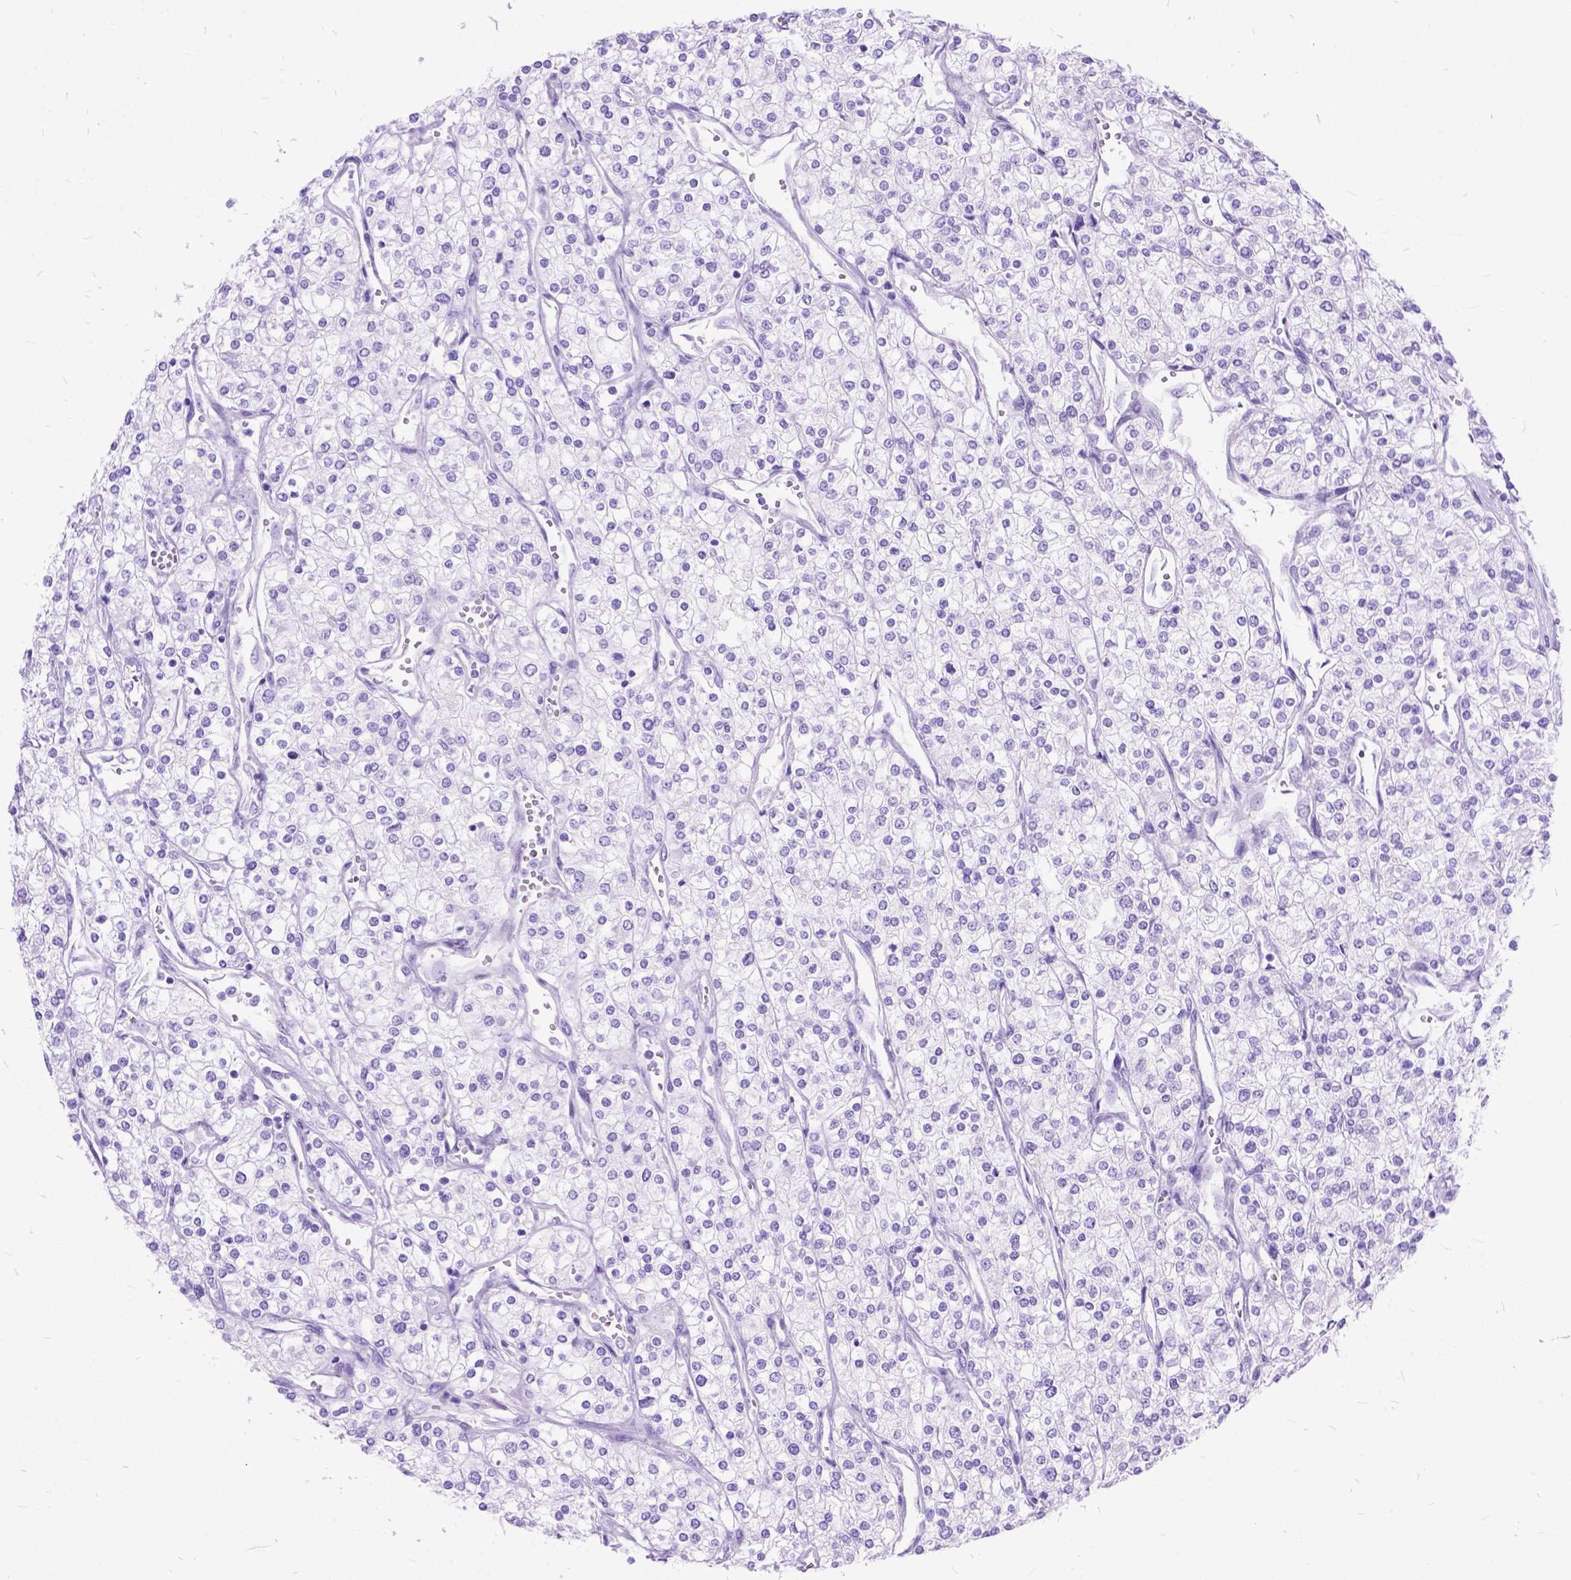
{"staining": {"intensity": "negative", "quantity": "none", "location": "none"}, "tissue": "renal cancer", "cell_type": "Tumor cells", "image_type": "cancer", "snomed": [{"axis": "morphology", "description": "Adenocarcinoma, NOS"}, {"axis": "topography", "description": "Kidney"}], "caption": "Photomicrograph shows no protein positivity in tumor cells of adenocarcinoma (renal) tissue.", "gene": "ARL9", "patient": {"sex": "male", "age": 80}}